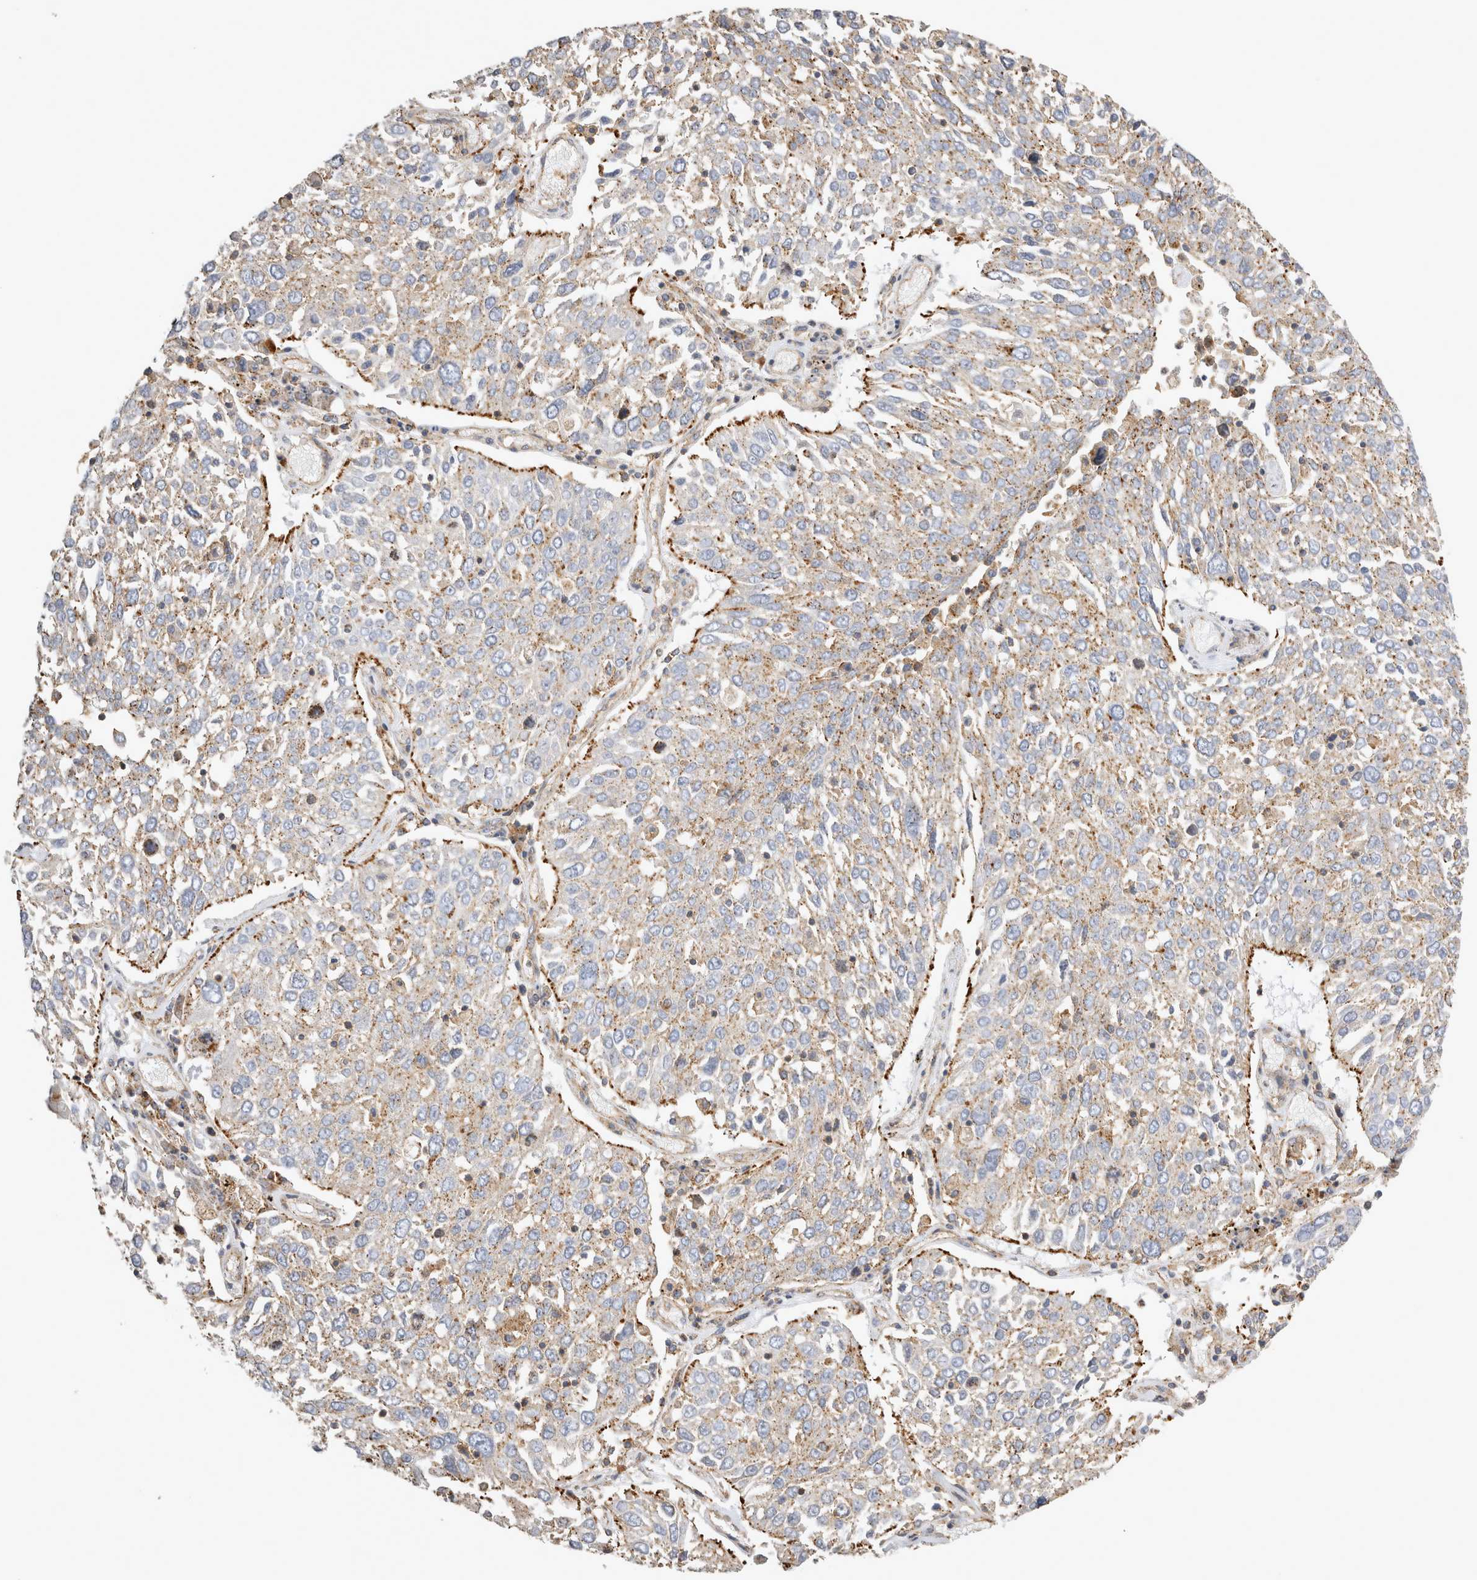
{"staining": {"intensity": "moderate", "quantity": "25%-75%", "location": "cytoplasmic/membranous"}, "tissue": "lung cancer", "cell_type": "Tumor cells", "image_type": "cancer", "snomed": [{"axis": "morphology", "description": "Squamous cell carcinoma, NOS"}, {"axis": "topography", "description": "Lung"}], "caption": "An immunohistochemistry (IHC) photomicrograph of neoplastic tissue is shown. Protein staining in brown highlights moderate cytoplasmic/membranous positivity in lung cancer within tumor cells. (Brightfield microscopy of DAB IHC at high magnification).", "gene": "CHMP6", "patient": {"sex": "male", "age": 65}}